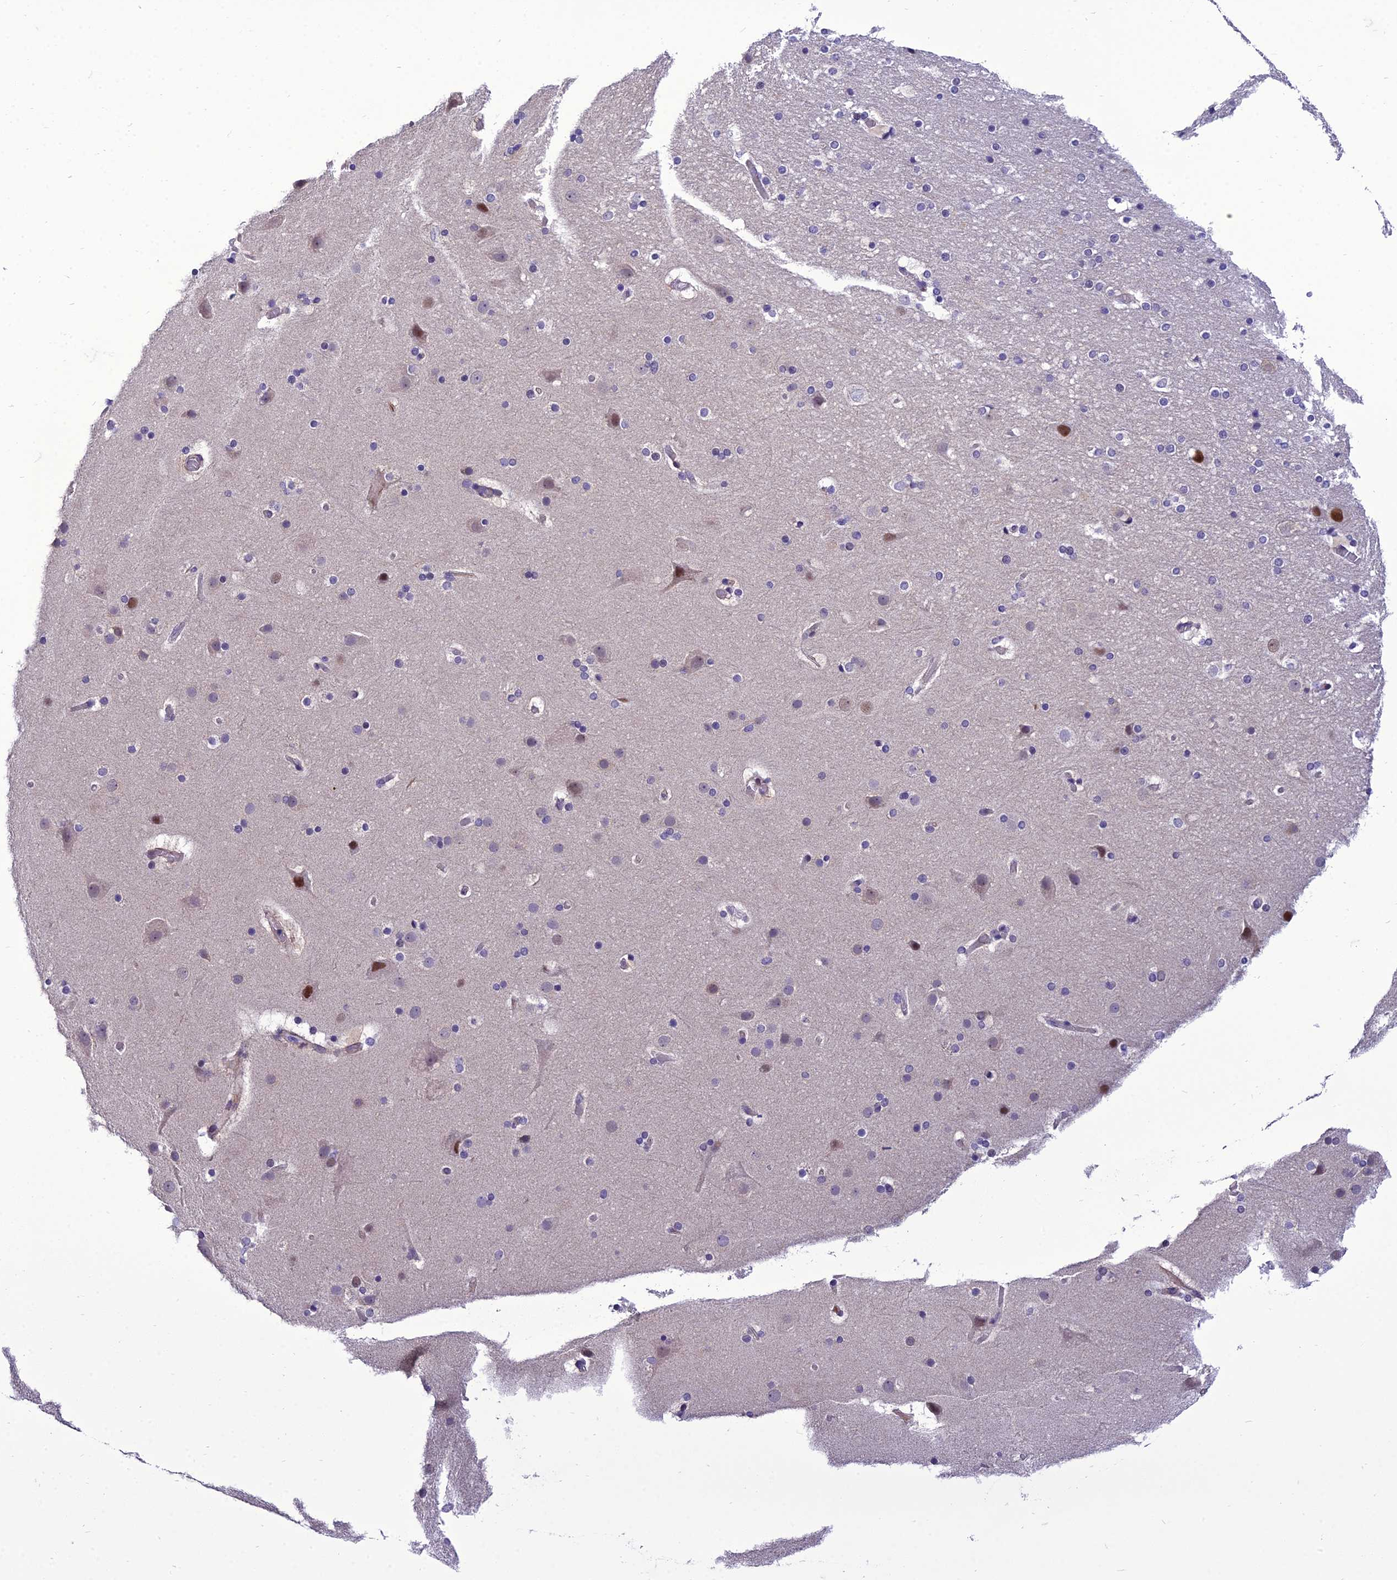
{"staining": {"intensity": "negative", "quantity": "none", "location": "none"}, "tissue": "cerebral cortex", "cell_type": "Endothelial cells", "image_type": "normal", "snomed": [{"axis": "morphology", "description": "Normal tissue, NOS"}, {"axis": "topography", "description": "Cerebral cortex"}], "caption": "Endothelial cells show no significant expression in benign cerebral cortex. (Immunohistochemistry, brightfield microscopy, high magnification).", "gene": "GAB4", "patient": {"sex": "male", "age": 57}}